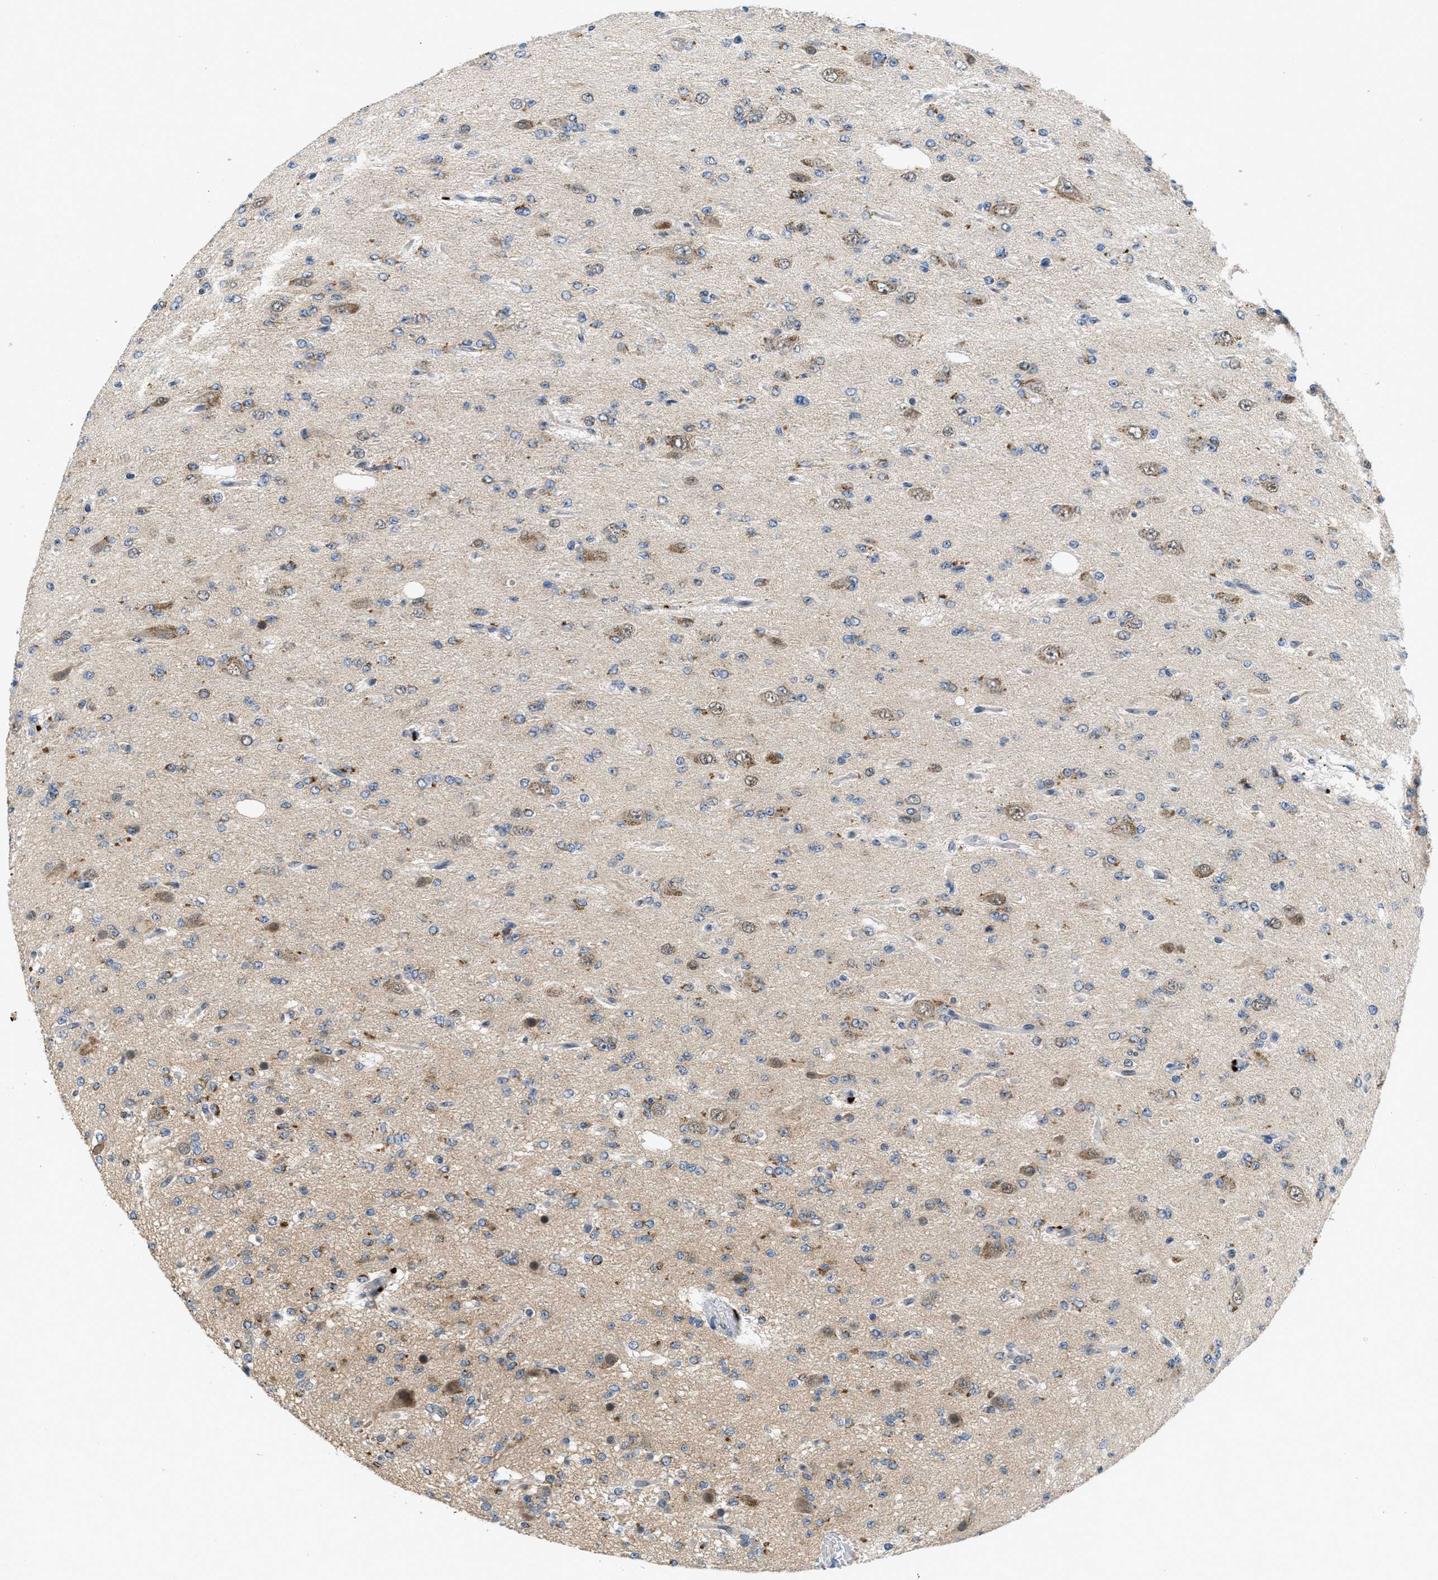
{"staining": {"intensity": "moderate", "quantity": "<25%", "location": "cytoplasmic/membranous"}, "tissue": "glioma", "cell_type": "Tumor cells", "image_type": "cancer", "snomed": [{"axis": "morphology", "description": "Glioma, malignant, Low grade"}, {"axis": "topography", "description": "Brain"}], "caption": "Malignant glioma (low-grade) stained with a brown dye displays moderate cytoplasmic/membranous positive expression in approximately <25% of tumor cells.", "gene": "PNKD", "patient": {"sex": "male", "age": 38}}